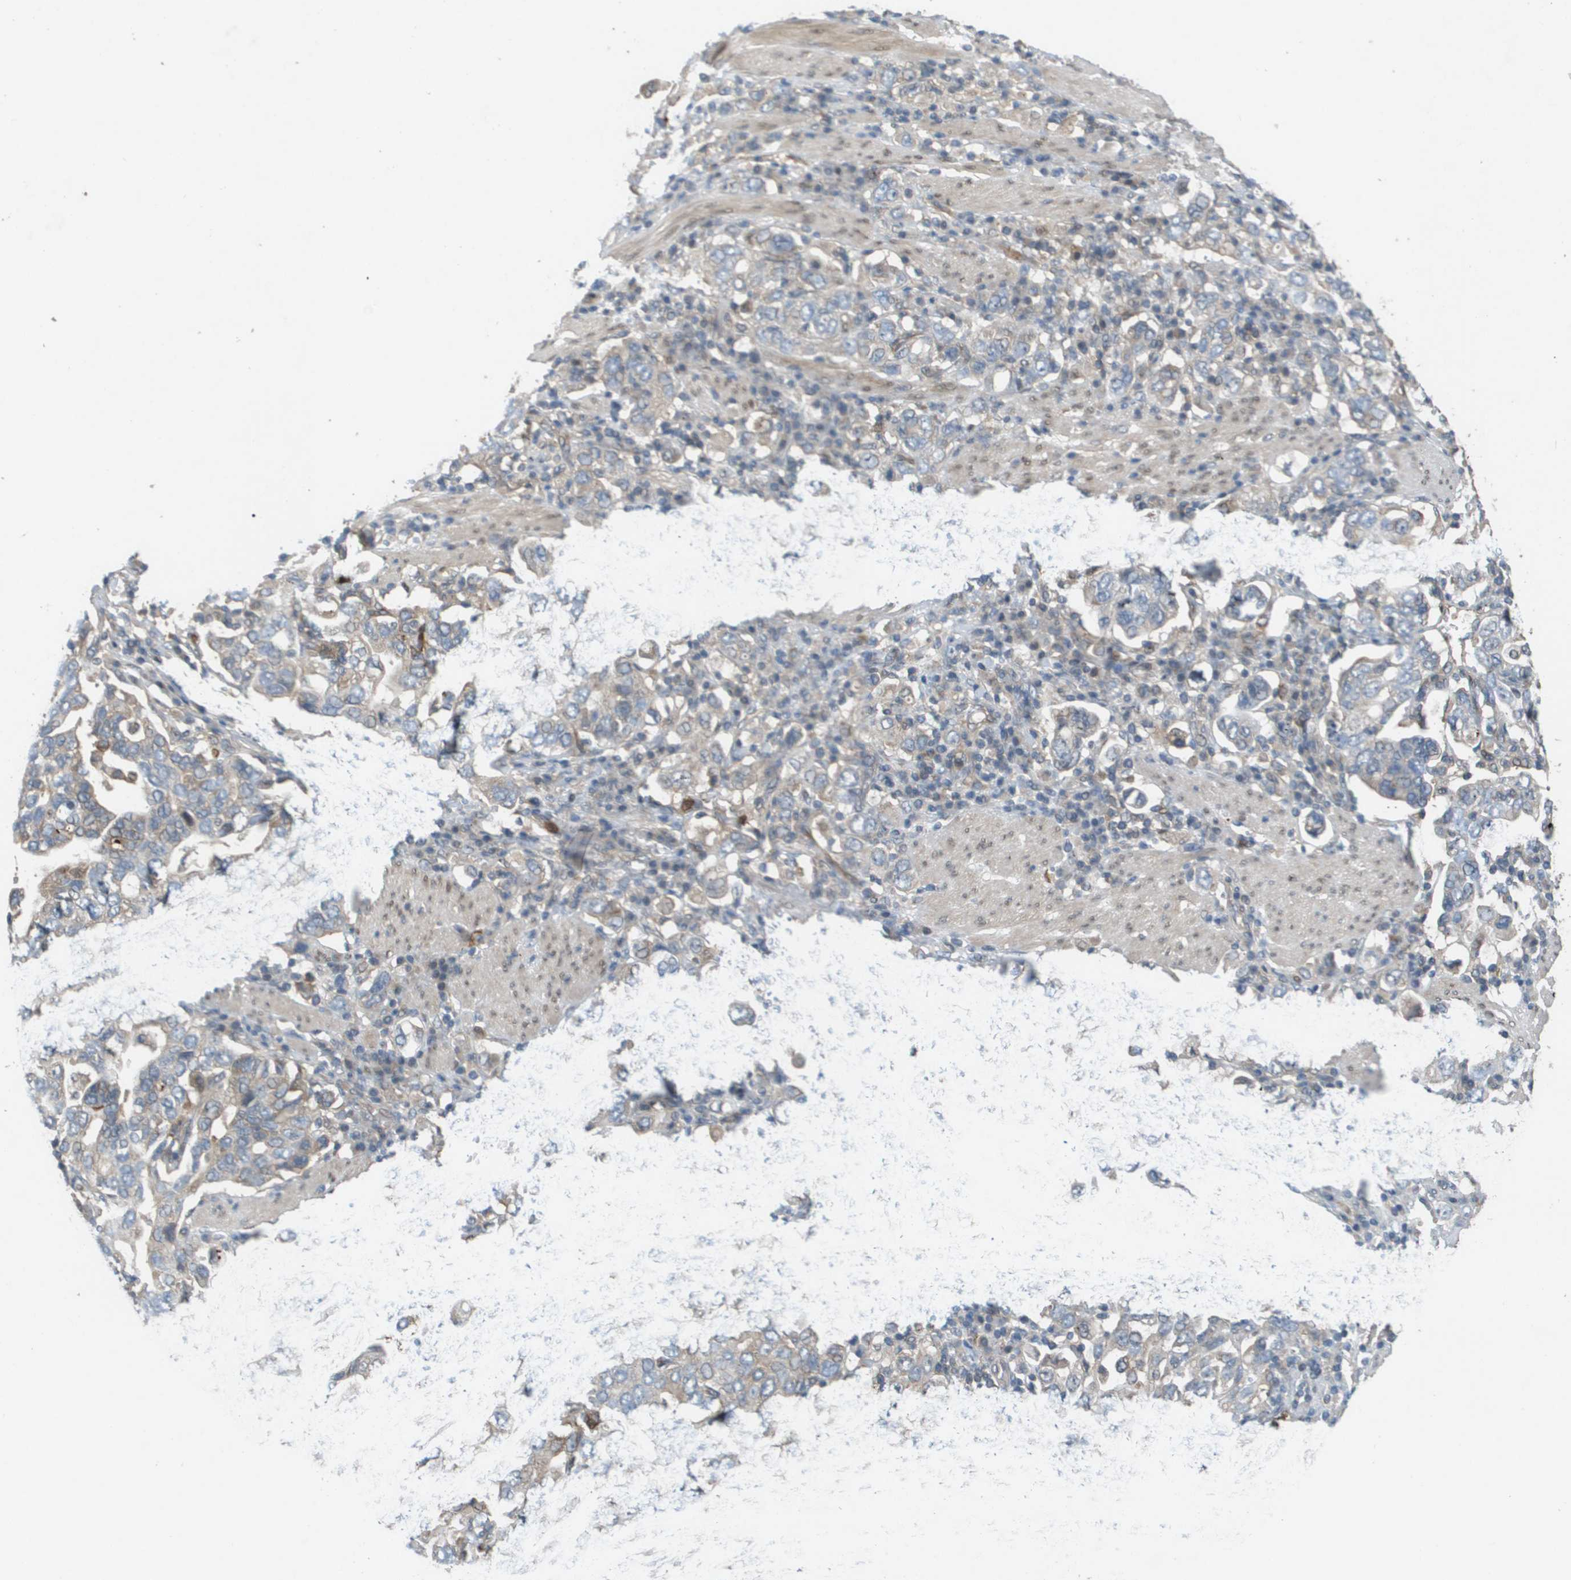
{"staining": {"intensity": "weak", "quantity": "25%-75%", "location": "cytoplasmic/membranous"}, "tissue": "stomach cancer", "cell_type": "Tumor cells", "image_type": "cancer", "snomed": [{"axis": "morphology", "description": "Adenocarcinoma, NOS"}, {"axis": "topography", "description": "Stomach, upper"}], "caption": "Weak cytoplasmic/membranous staining for a protein is appreciated in about 25%-75% of tumor cells of adenocarcinoma (stomach) using immunohistochemistry (IHC).", "gene": "PALD1", "patient": {"sex": "male", "age": 62}}